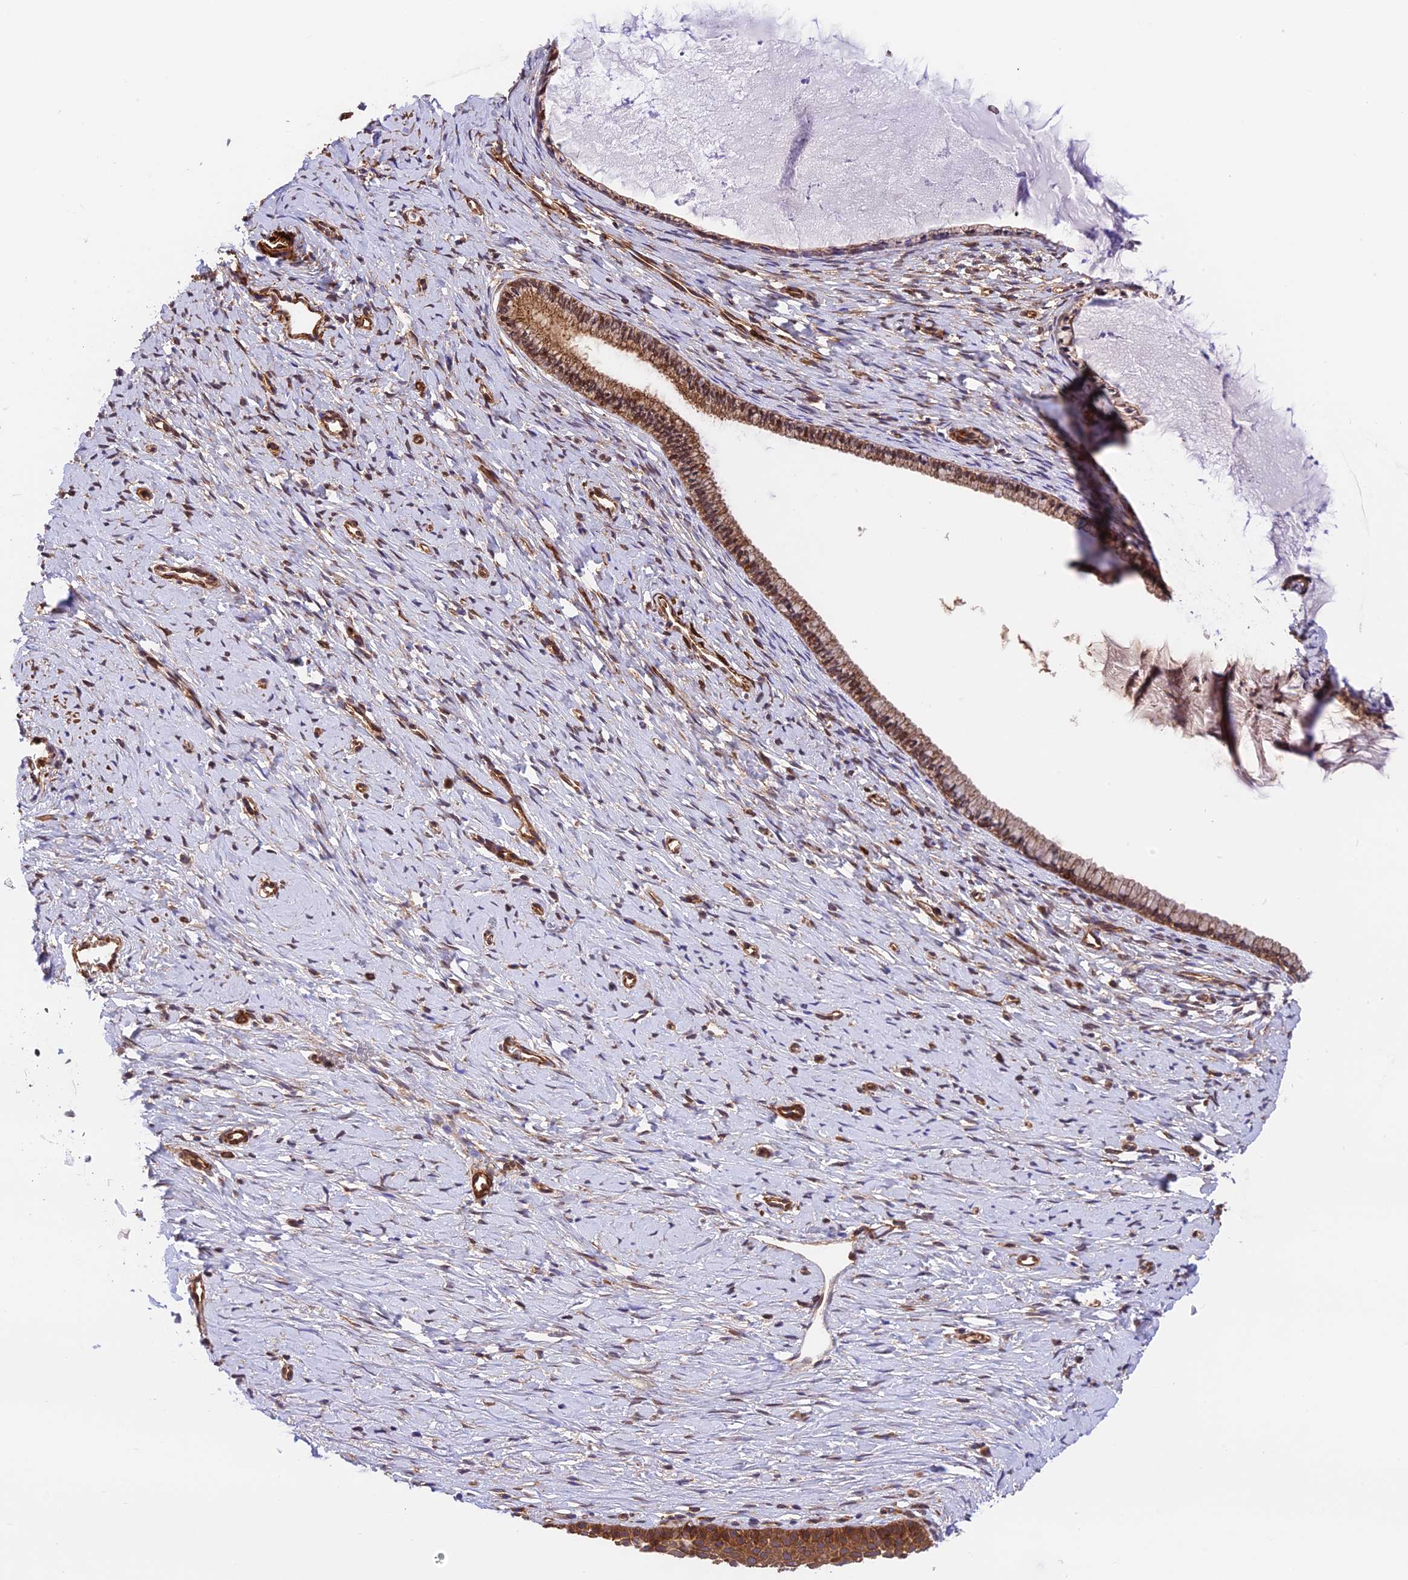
{"staining": {"intensity": "strong", "quantity": ">75%", "location": "cytoplasmic/membranous"}, "tissue": "cervix", "cell_type": "Glandular cells", "image_type": "normal", "snomed": [{"axis": "morphology", "description": "Normal tissue, NOS"}, {"axis": "topography", "description": "Cervix"}], "caption": "Cervix stained for a protein (brown) shows strong cytoplasmic/membranous positive positivity in approximately >75% of glandular cells.", "gene": "EVI5L", "patient": {"sex": "female", "age": 36}}